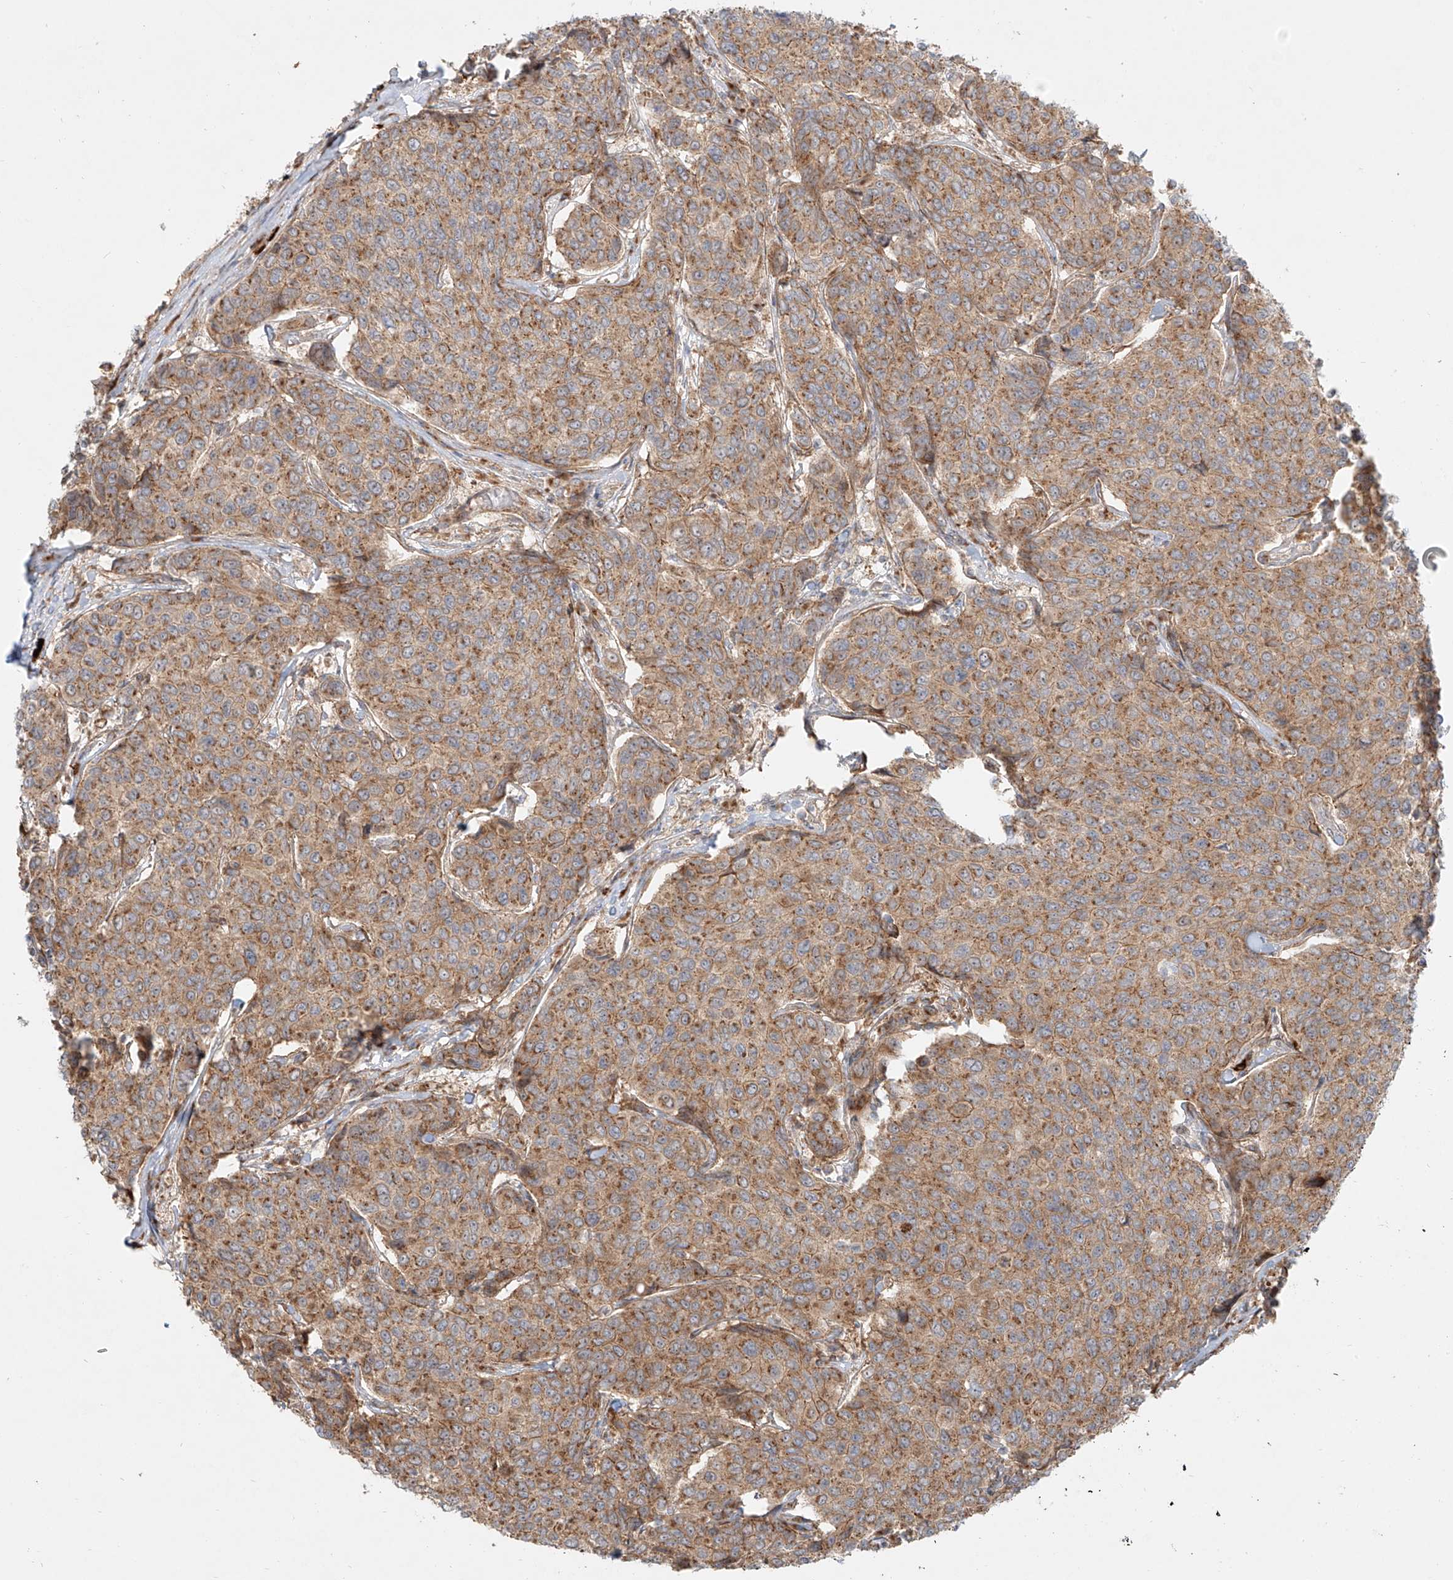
{"staining": {"intensity": "moderate", "quantity": ">75%", "location": "cytoplasmic/membranous"}, "tissue": "breast cancer", "cell_type": "Tumor cells", "image_type": "cancer", "snomed": [{"axis": "morphology", "description": "Duct carcinoma"}, {"axis": "topography", "description": "Breast"}], "caption": "A medium amount of moderate cytoplasmic/membranous expression is present in about >75% of tumor cells in intraductal carcinoma (breast) tissue.", "gene": "ZNF287", "patient": {"sex": "female", "age": 55}}